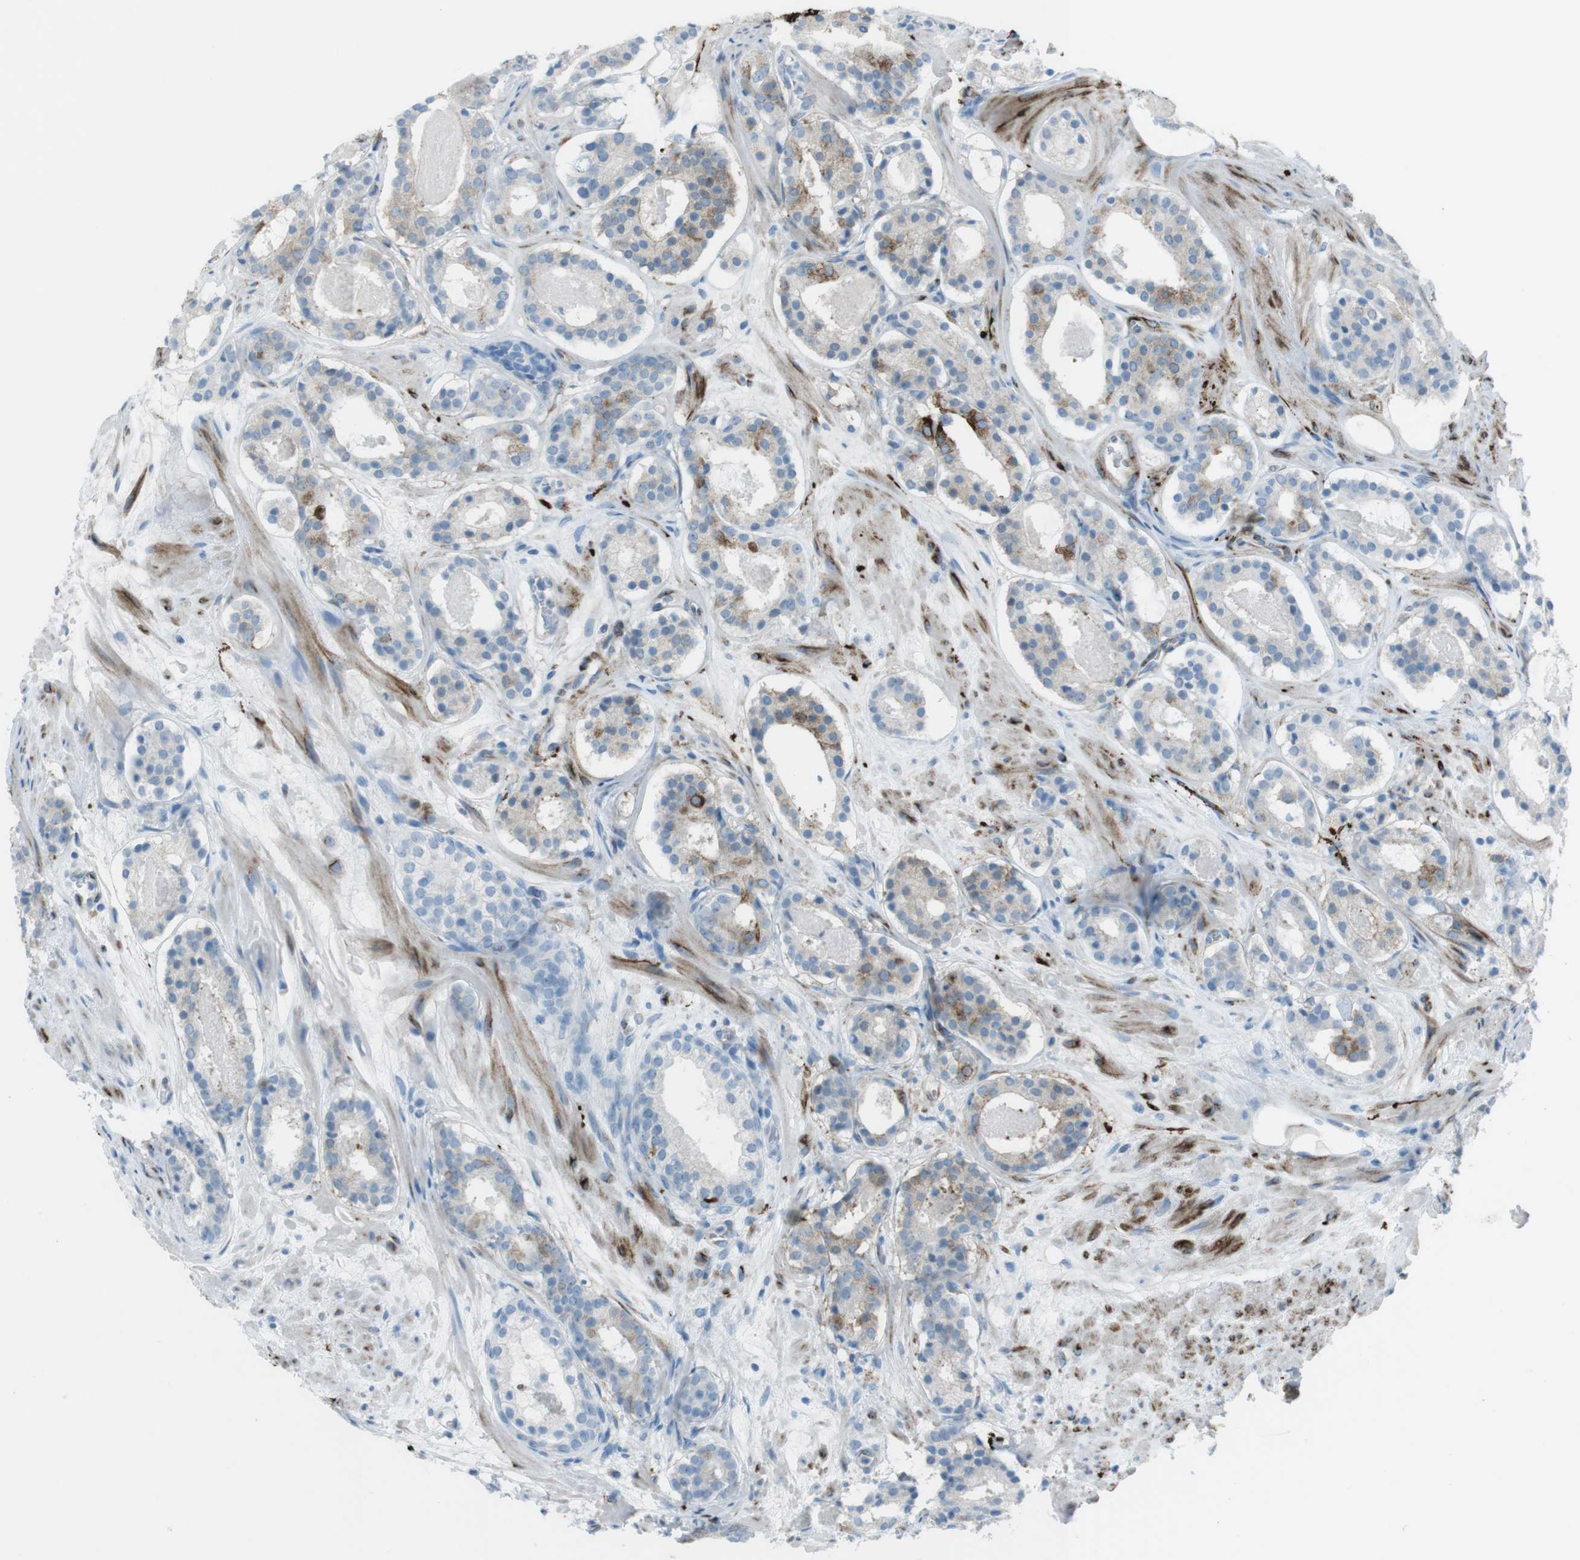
{"staining": {"intensity": "moderate", "quantity": "25%-75%", "location": "cytoplasmic/membranous"}, "tissue": "prostate cancer", "cell_type": "Tumor cells", "image_type": "cancer", "snomed": [{"axis": "morphology", "description": "Adenocarcinoma, Low grade"}, {"axis": "topography", "description": "Prostate"}], "caption": "Approximately 25%-75% of tumor cells in human adenocarcinoma (low-grade) (prostate) show moderate cytoplasmic/membranous protein expression as visualized by brown immunohistochemical staining.", "gene": "TUBB2A", "patient": {"sex": "male", "age": 69}}